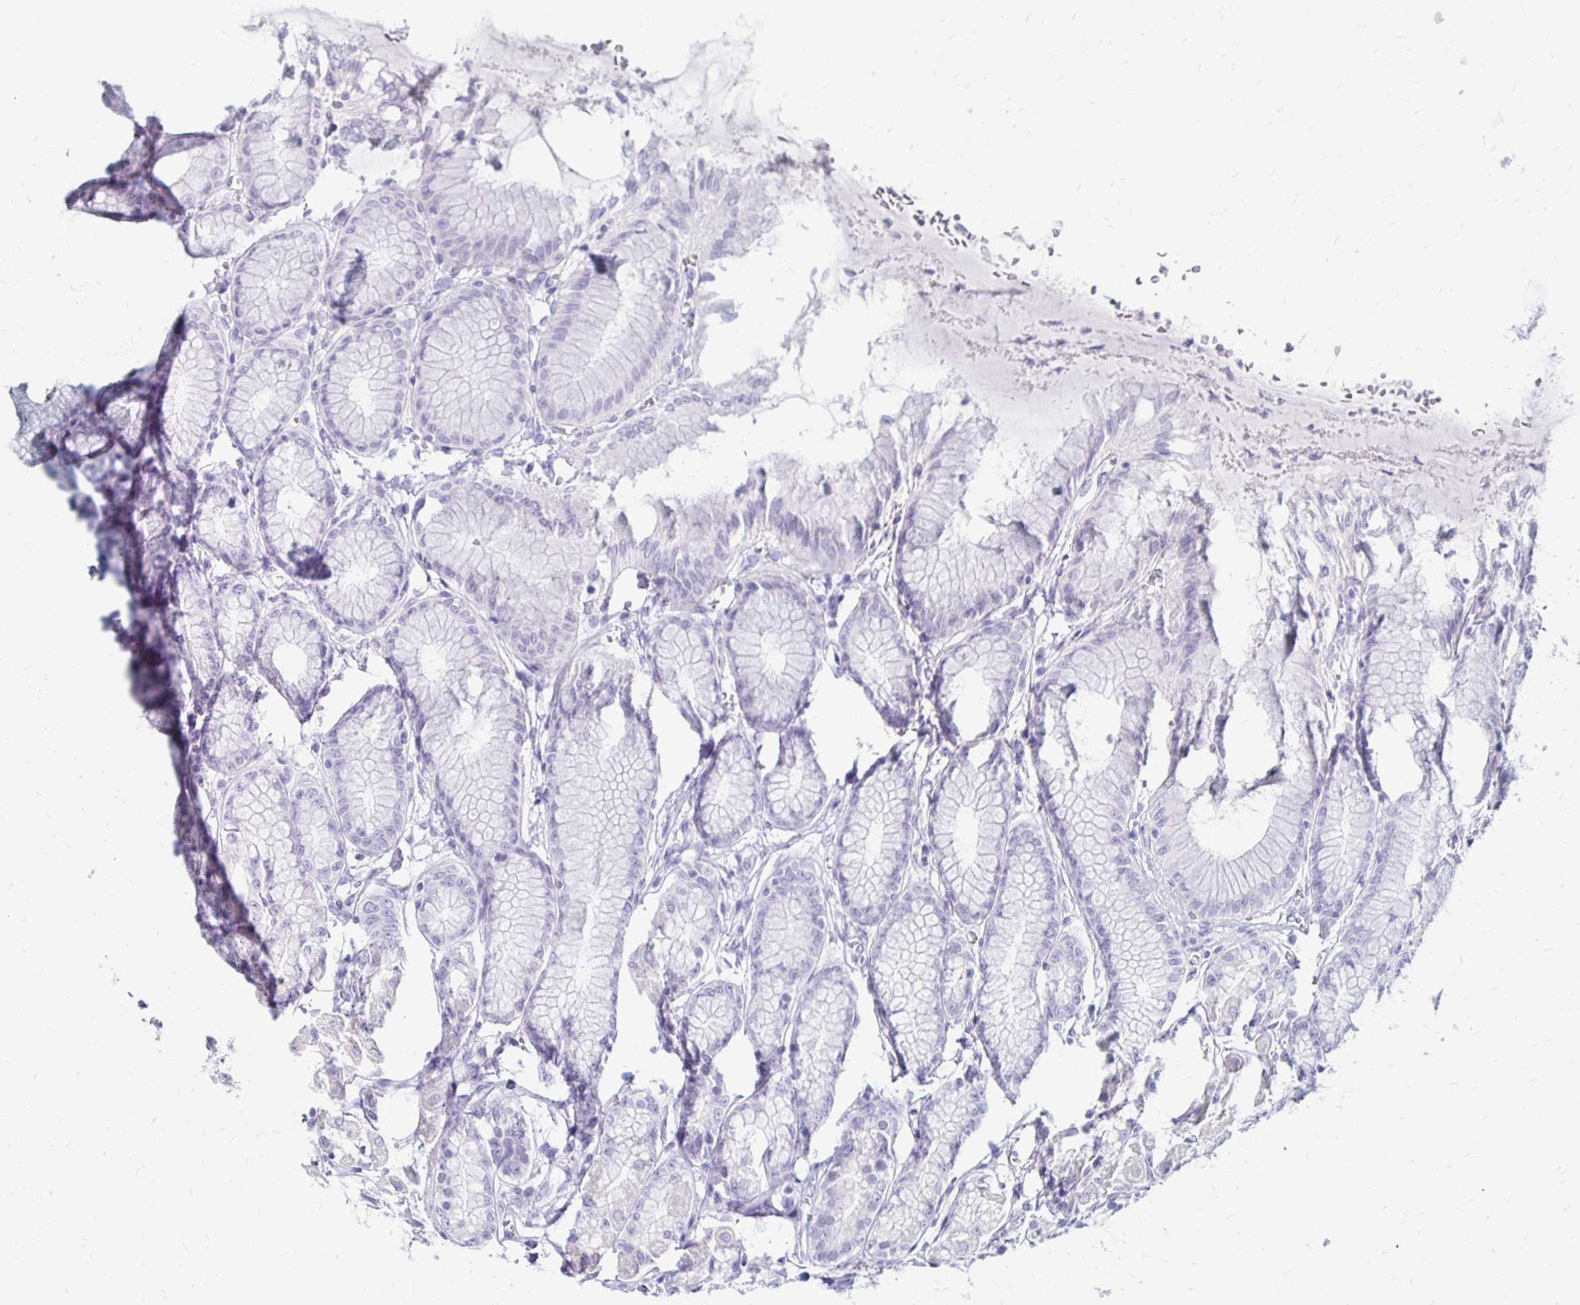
{"staining": {"intensity": "negative", "quantity": "none", "location": "none"}, "tissue": "stomach", "cell_type": "Glandular cells", "image_type": "normal", "snomed": [{"axis": "morphology", "description": "Normal tissue, NOS"}, {"axis": "topography", "description": "Stomach"}, {"axis": "topography", "description": "Stomach, lower"}], "caption": "IHC of normal stomach displays no expression in glandular cells.", "gene": "RYR1", "patient": {"sex": "male", "age": 76}}